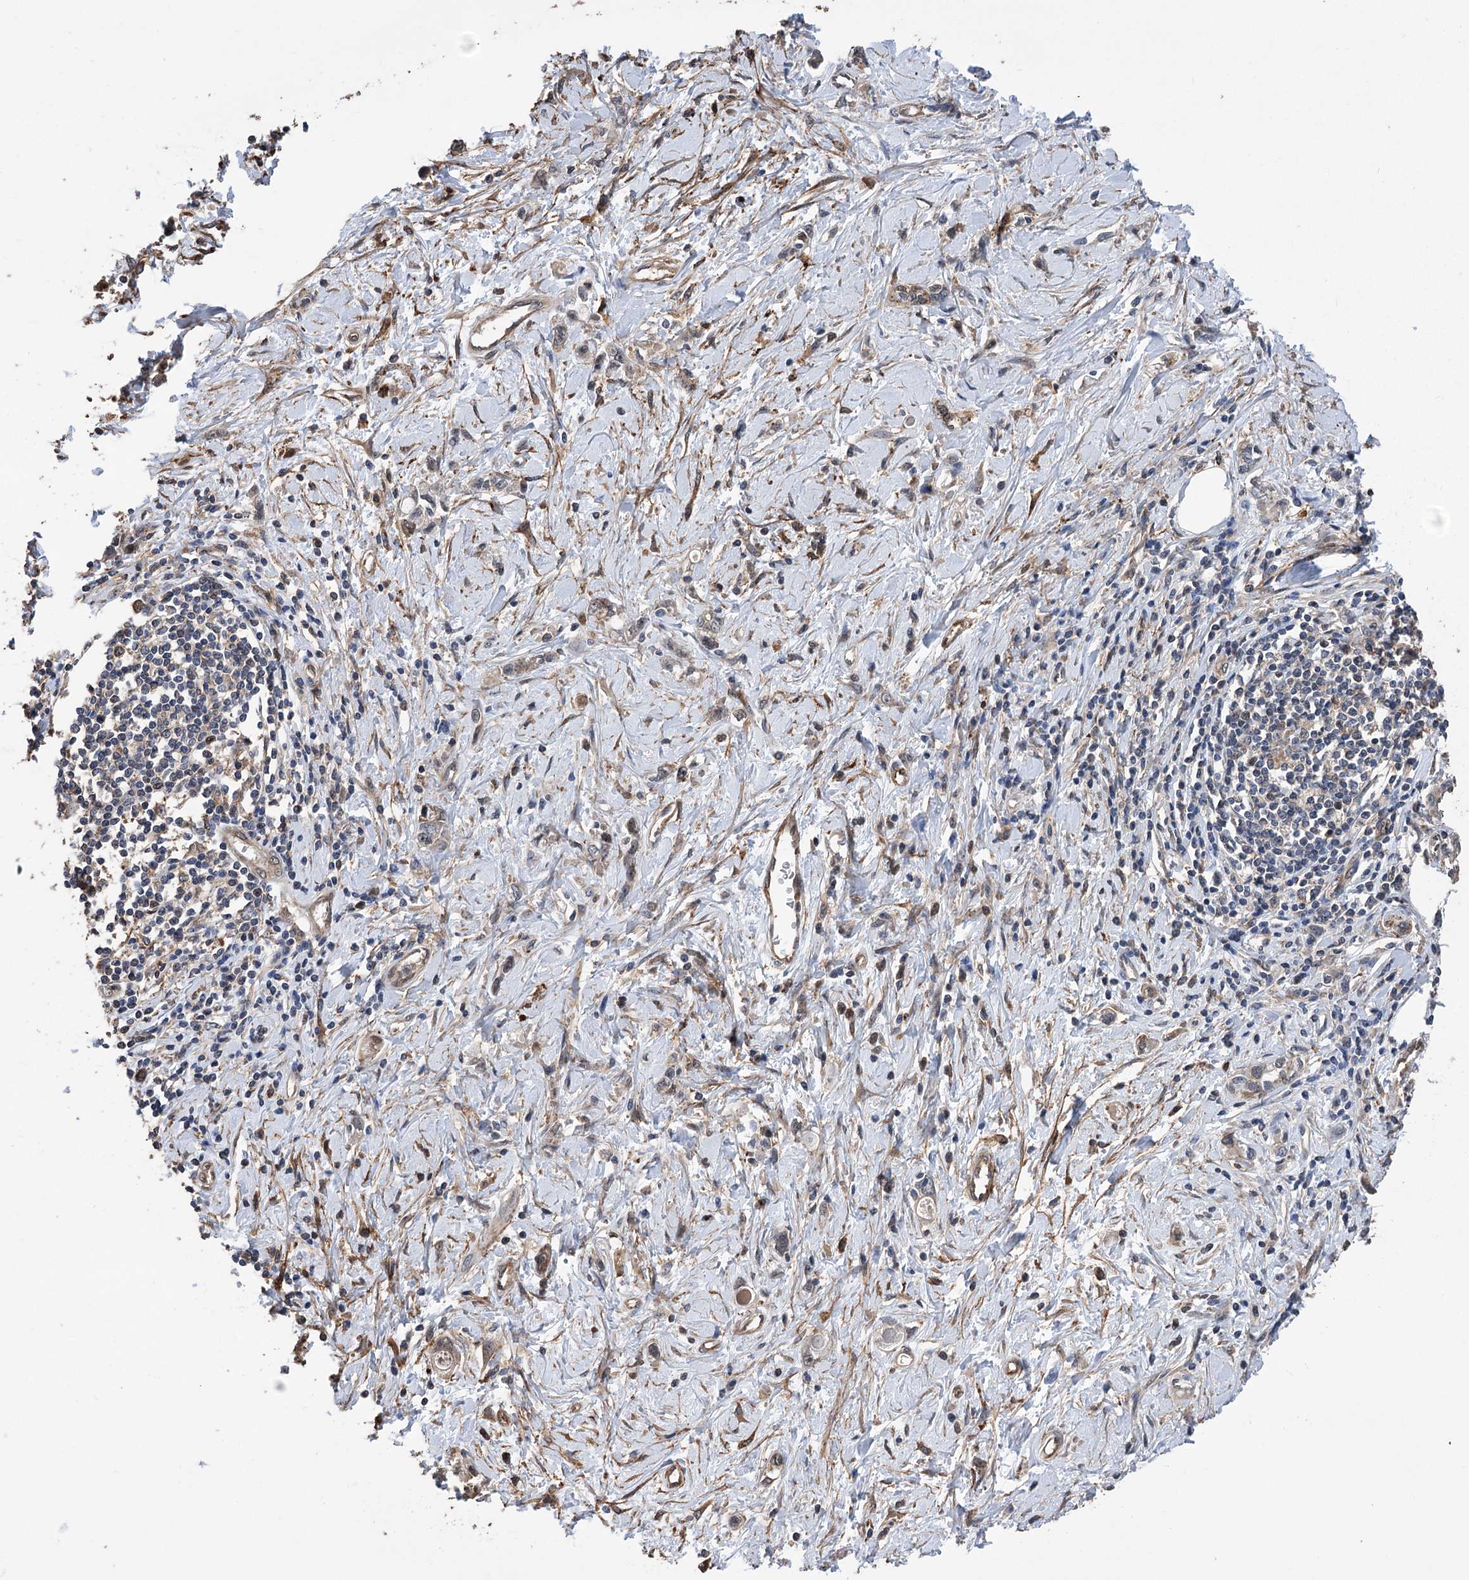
{"staining": {"intensity": "negative", "quantity": "none", "location": "none"}, "tissue": "stomach cancer", "cell_type": "Tumor cells", "image_type": "cancer", "snomed": [{"axis": "morphology", "description": "Adenocarcinoma, NOS"}, {"axis": "topography", "description": "Stomach"}], "caption": "High magnification brightfield microscopy of stomach cancer stained with DAB (brown) and counterstained with hematoxylin (blue): tumor cells show no significant expression.", "gene": "DPP3", "patient": {"sex": "female", "age": 76}}